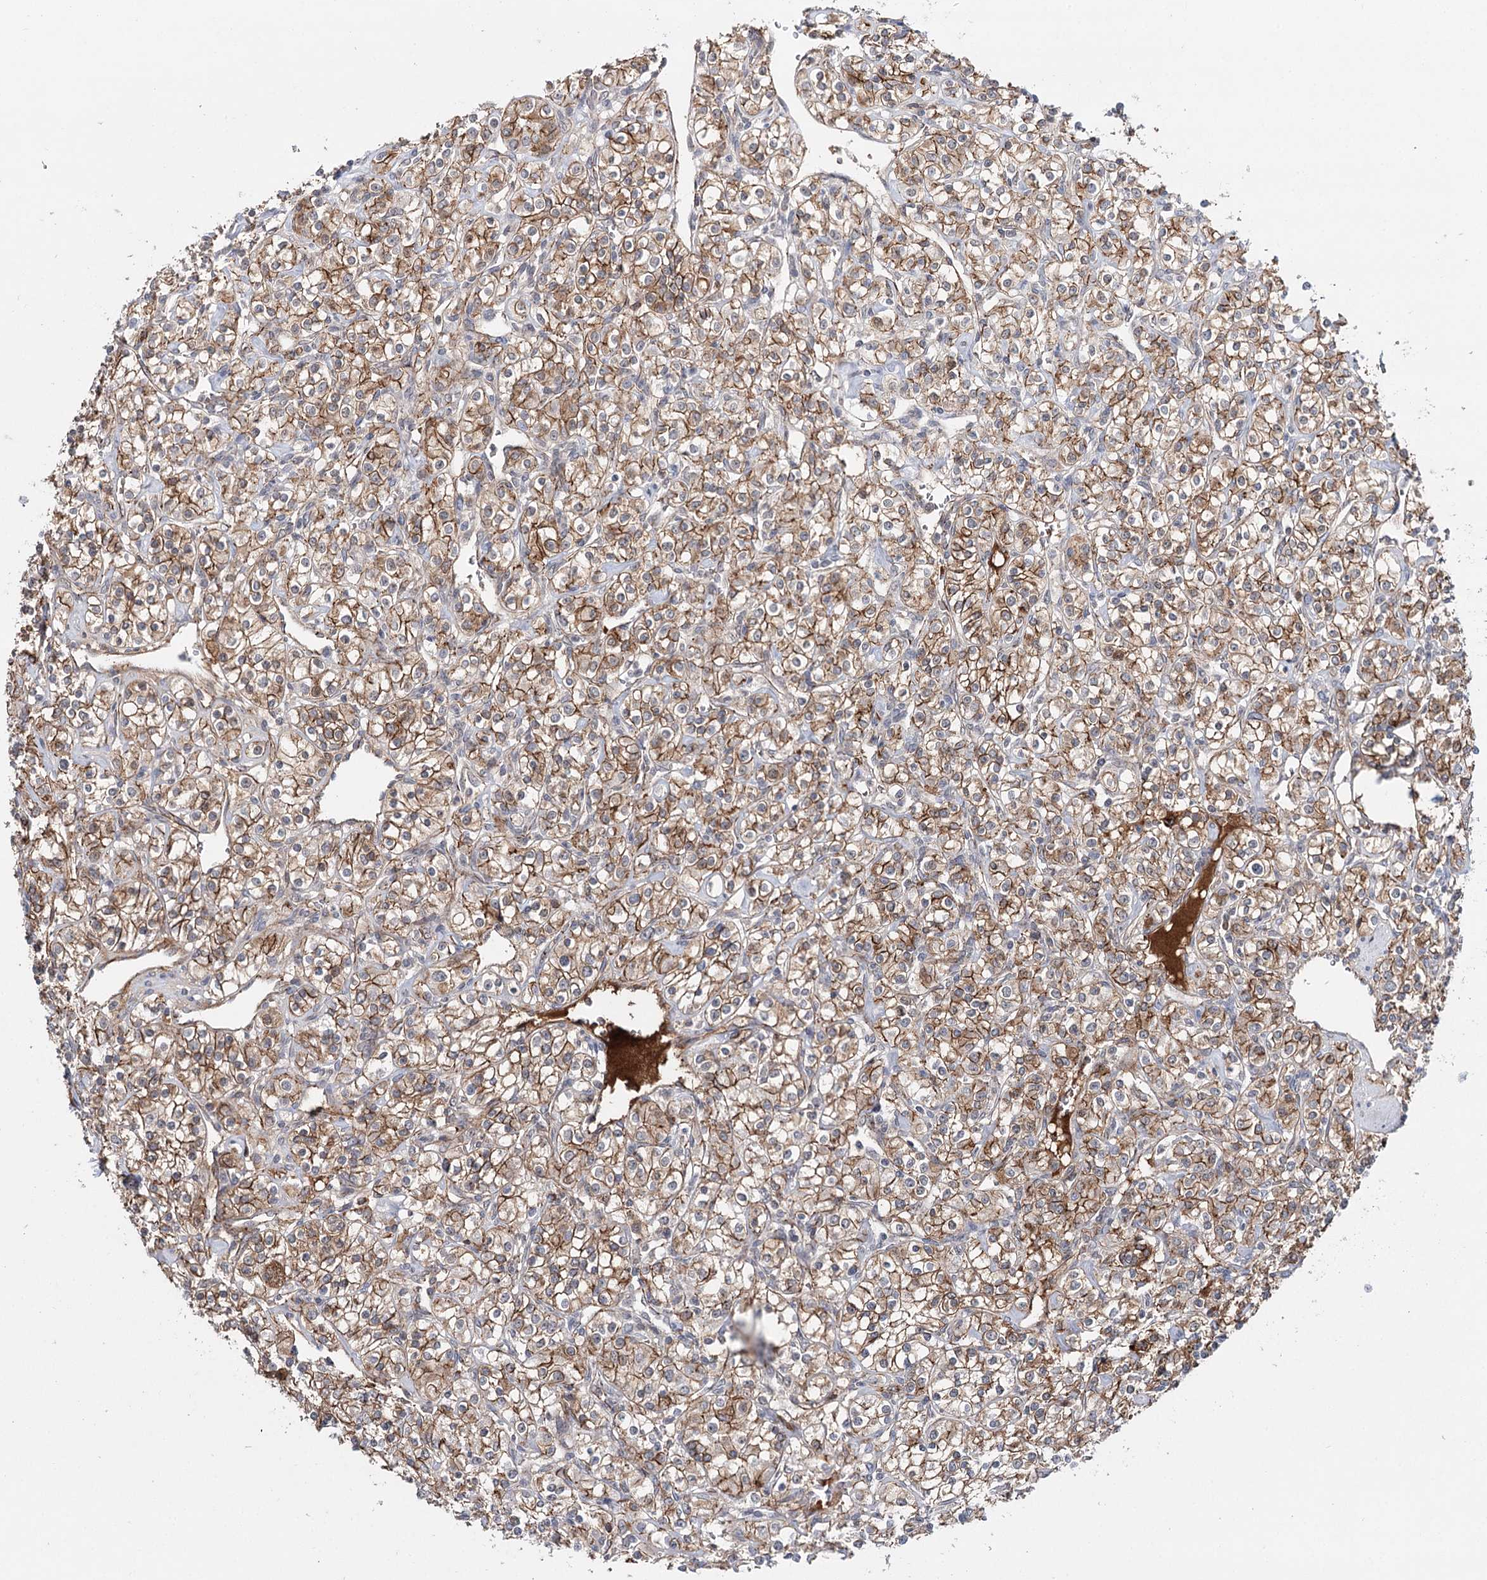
{"staining": {"intensity": "moderate", "quantity": ">75%", "location": "cytoplasmic/membranous"}, "tissue": "renal cancer", "cell_type": "Tumor cells", "image_type": "cancer", "snomed": [{"axis": "morphology", "description": "Adenocarcinoma, NOS"}, {"axis": "topography", "description": "Kidney"}], "caption": "Renal adenocarcinoma tissue reveals moderate cytoplasmic/membranous positivity in approximately >75% of tumor cells", "gene": "PKP4", "patient": {"sex": "male", "age": 77}}